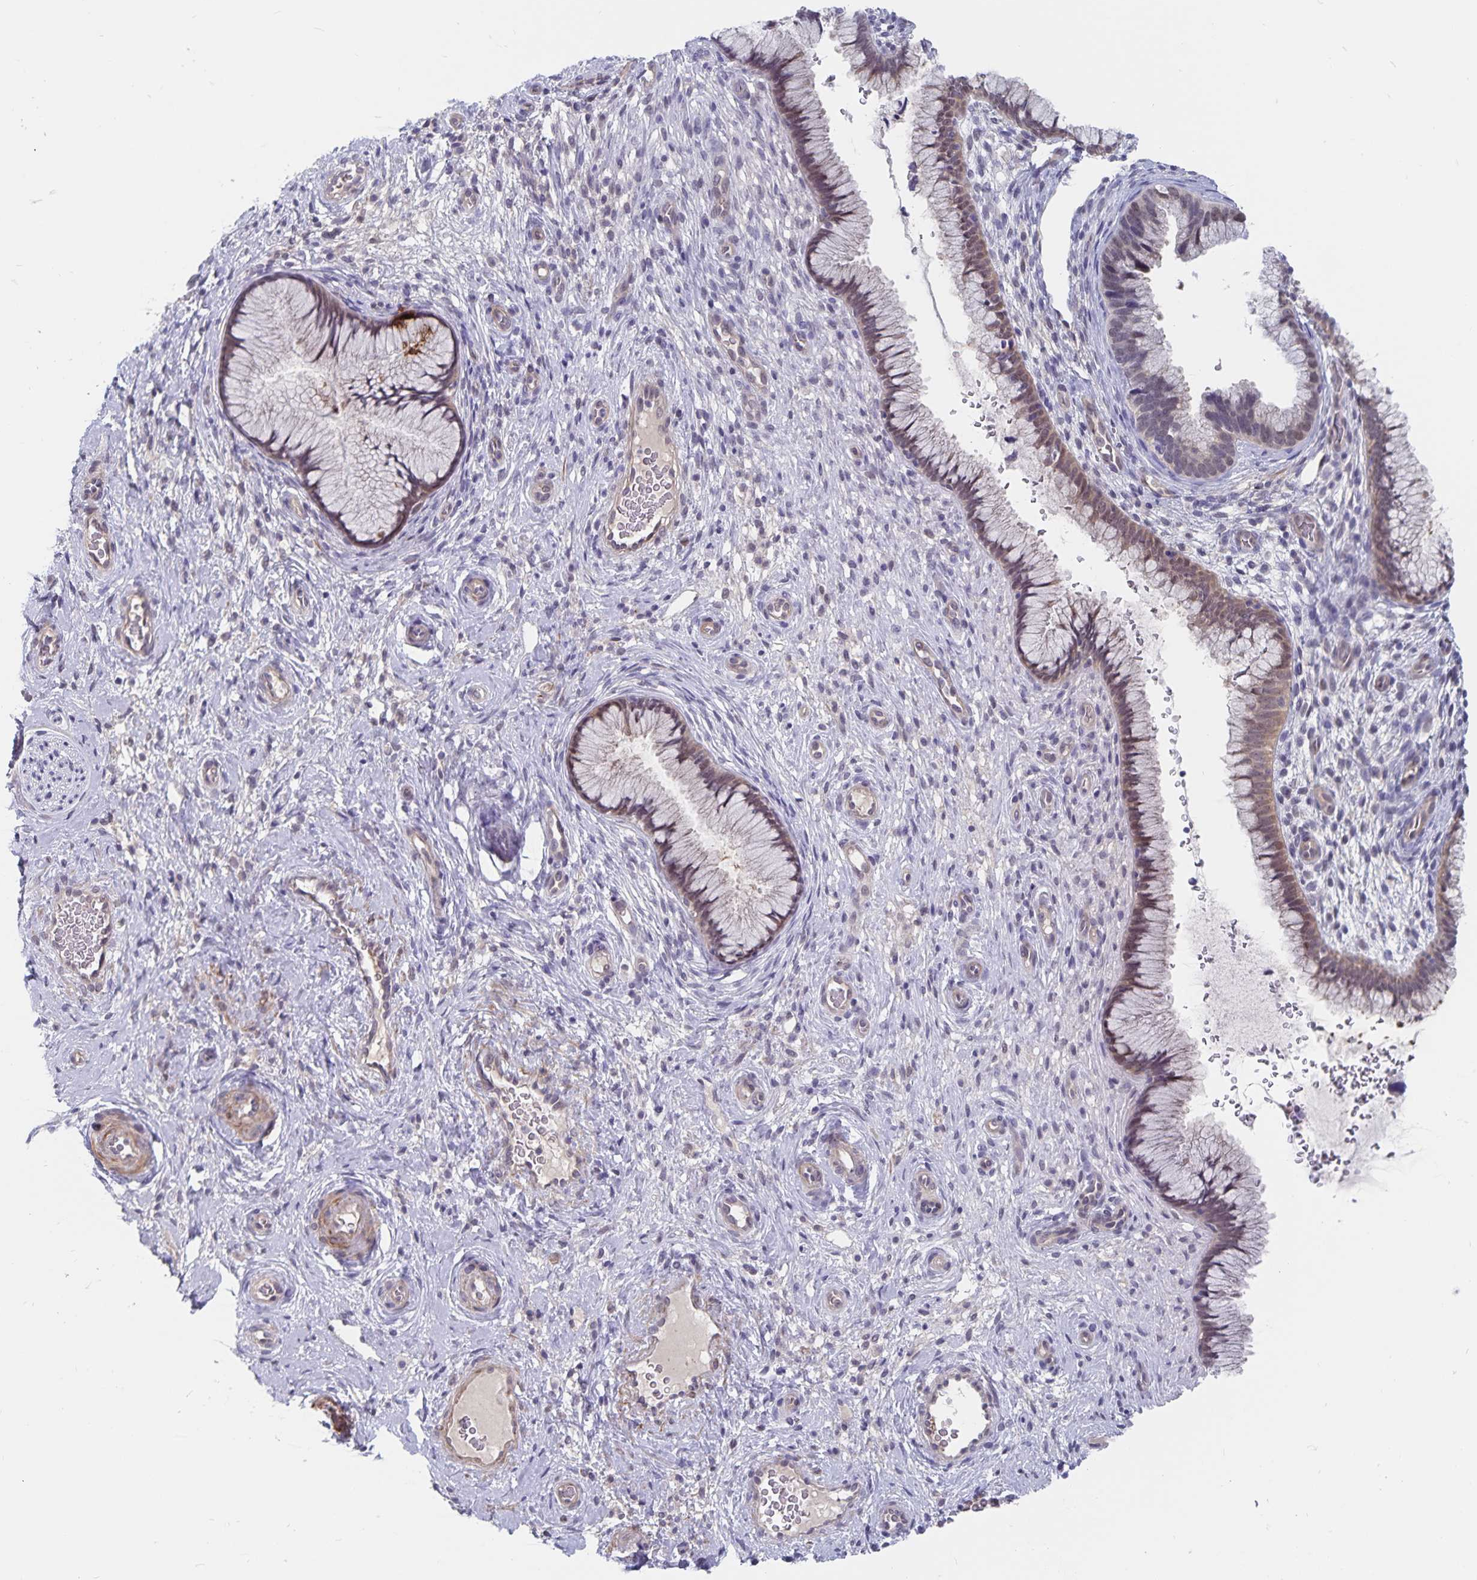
{"staining": {"intensity": "weak", "quantity": "25%-75%", "location": "nuclear"}, "tissue": "cervix", "cell_type": "Glandular cells", "image_type": "normal", "snomed": [{"axis": "morphology", "description": "Normal tissue, NOS"}, {"axis": "topography", "description": "Cervix"}], "caption": "A photomicrograph of cervix stained for a protein shows weak nuclear brown staining in glandular cells. (DAB (3,3'-diaminobenzidine) = brown stain, brightfield microscopy at high magnification).", "gene": "BAG6", "patient": {"sex": "female", "age": 34}}